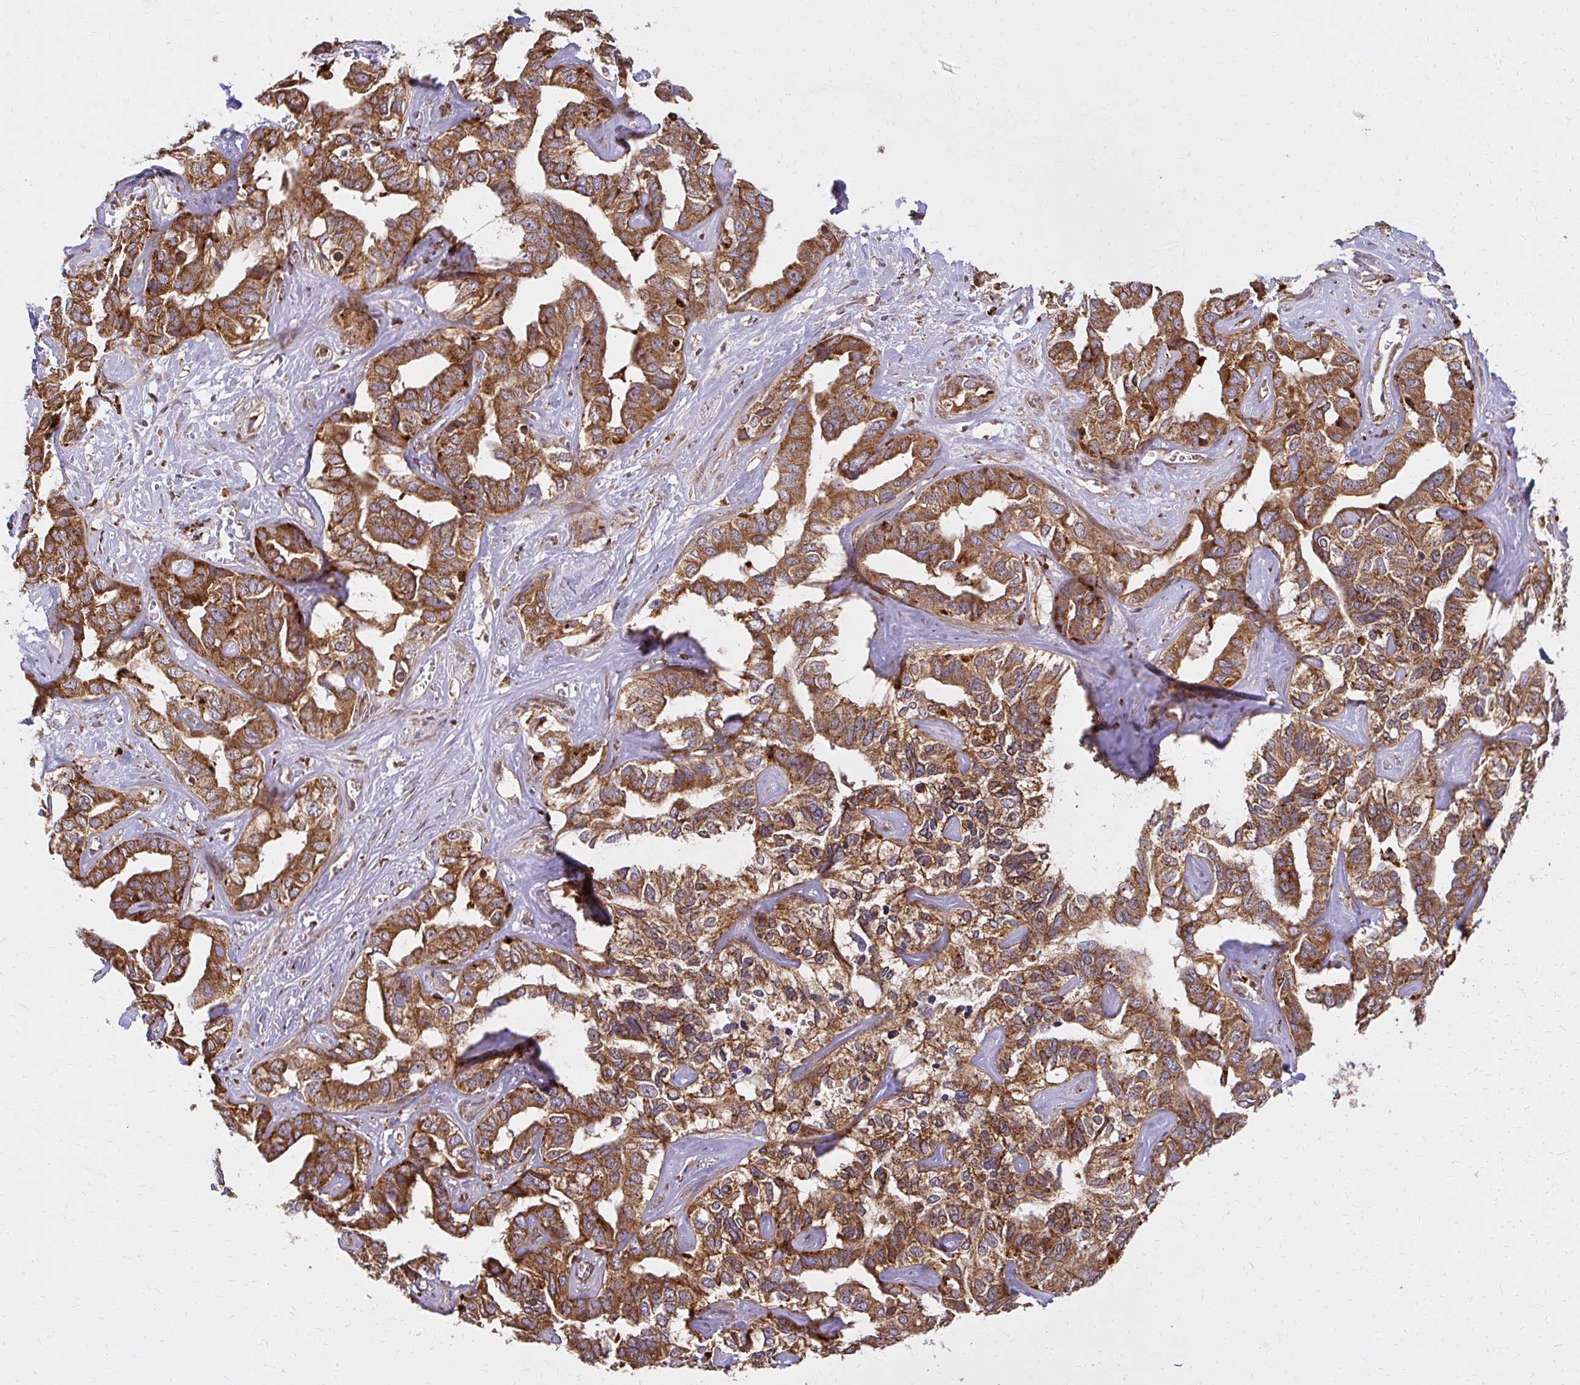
{"staining": {"intensity": "strong", "quantity": ">75%", "location": "cytoplasmic/membranous"}, "tissue": "liver cancer", "cell_type": "Tumor cells", "image_type": "cancer", "snomed": [{"axis": "morphology", "description": "Cholangiocarcinoma"}, {"axis": "topography", "description": "Liver"}], "caption": "Human cholangiocarcinoma (liver) stained with a protein marker reveals strong staining in tumor cells.", "gene": "GNS", "patient": {"sex": "male", "age": 59}}